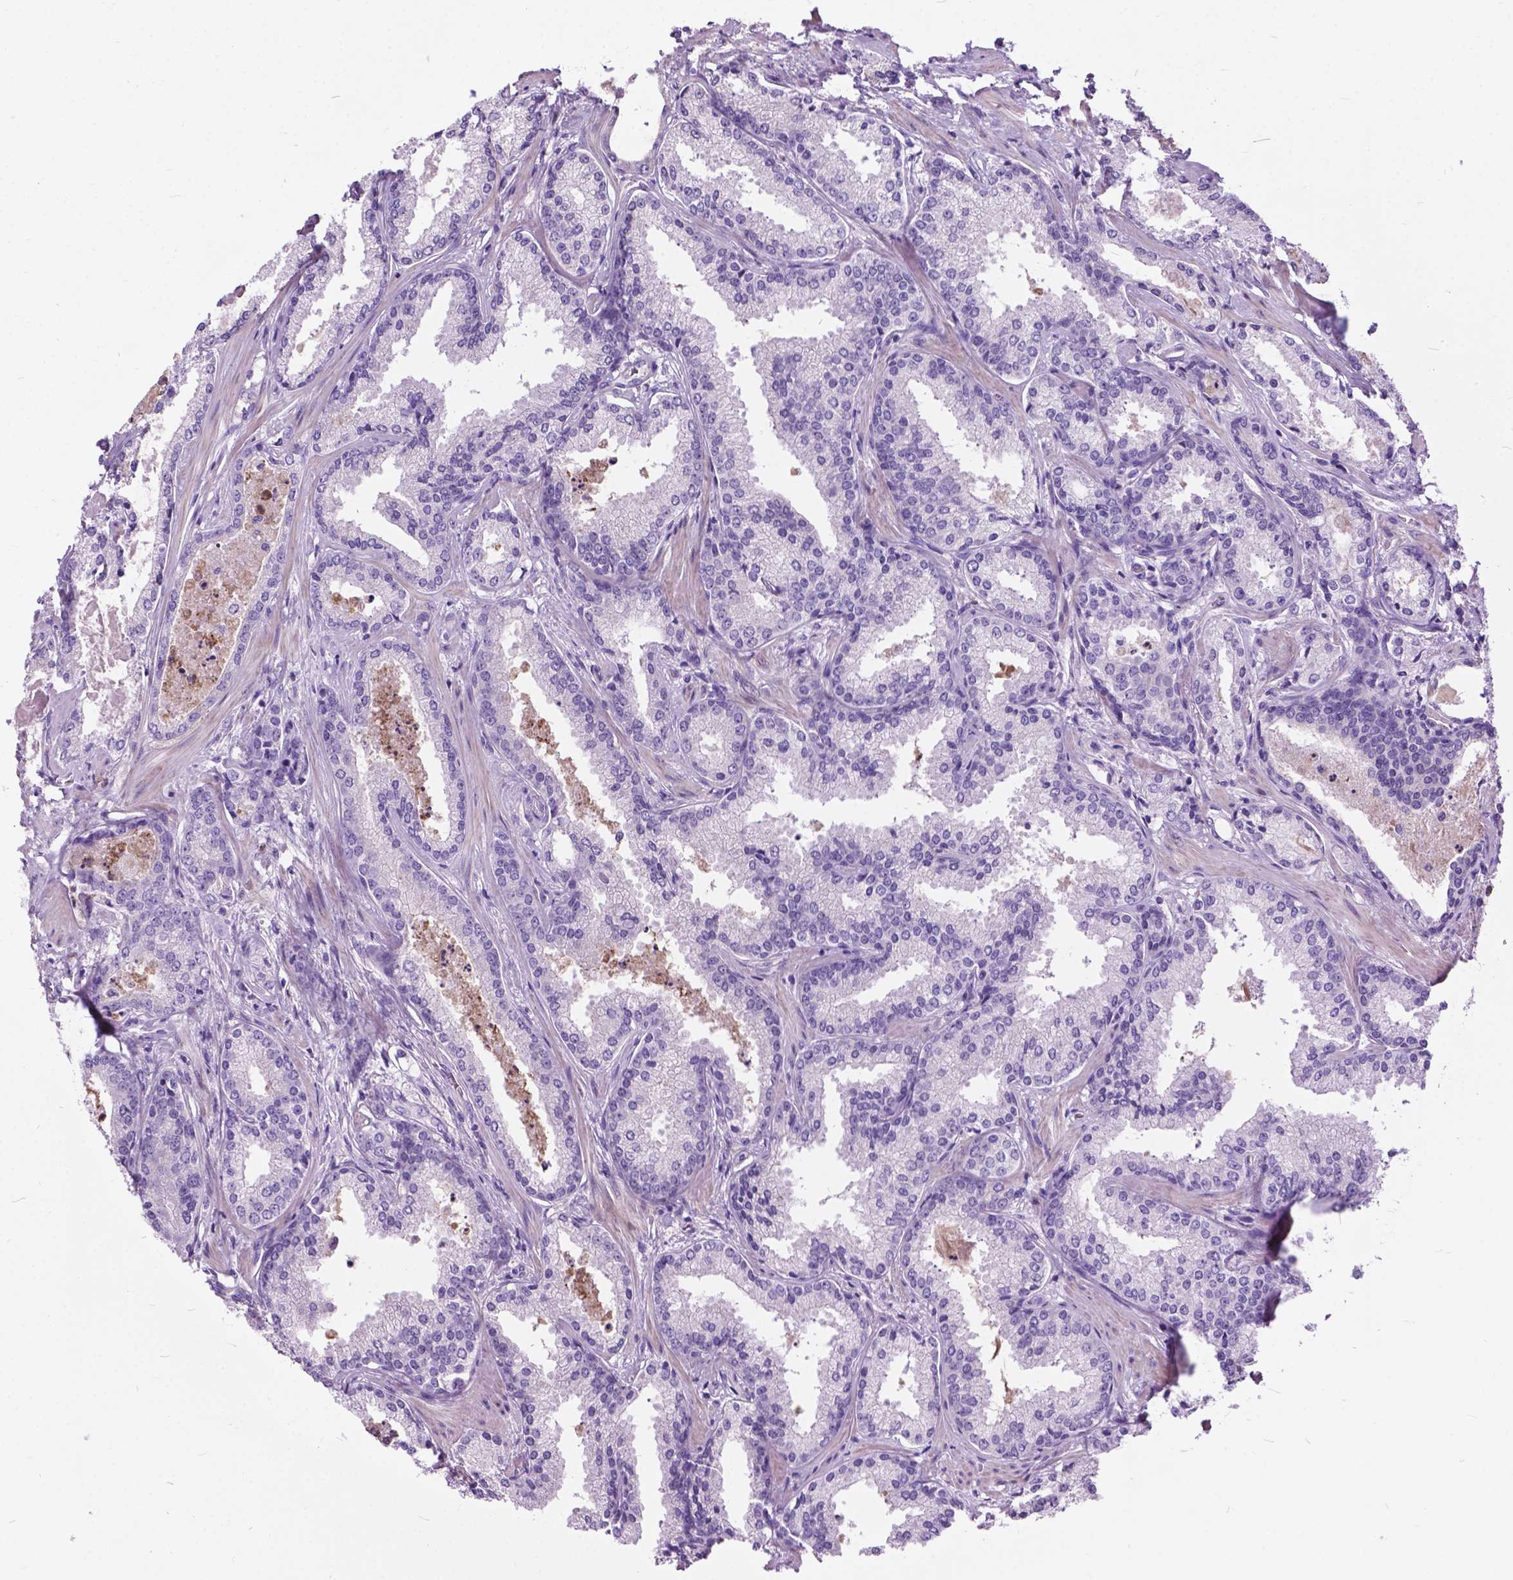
{"staining": {"intensity": "negative", "quantity": "none", "location": "none"}, "tissue": "prostate cancer", "cell_type": "Tumor cells", "image_type": "cancer", "snomed": [{"axis": "morphology", "description": "Adenocarcinoma, Low grade"}, {"axis": "topography", "description": "Prostate"}], "caption": "Human low-grade adenocarcinoma (prostate) stained for a protein using immunohistochemistry (IHC) reveals no expression in tumor cells.", "gene": "PRR35", "patient": {"sex": "male", "age": 56}}